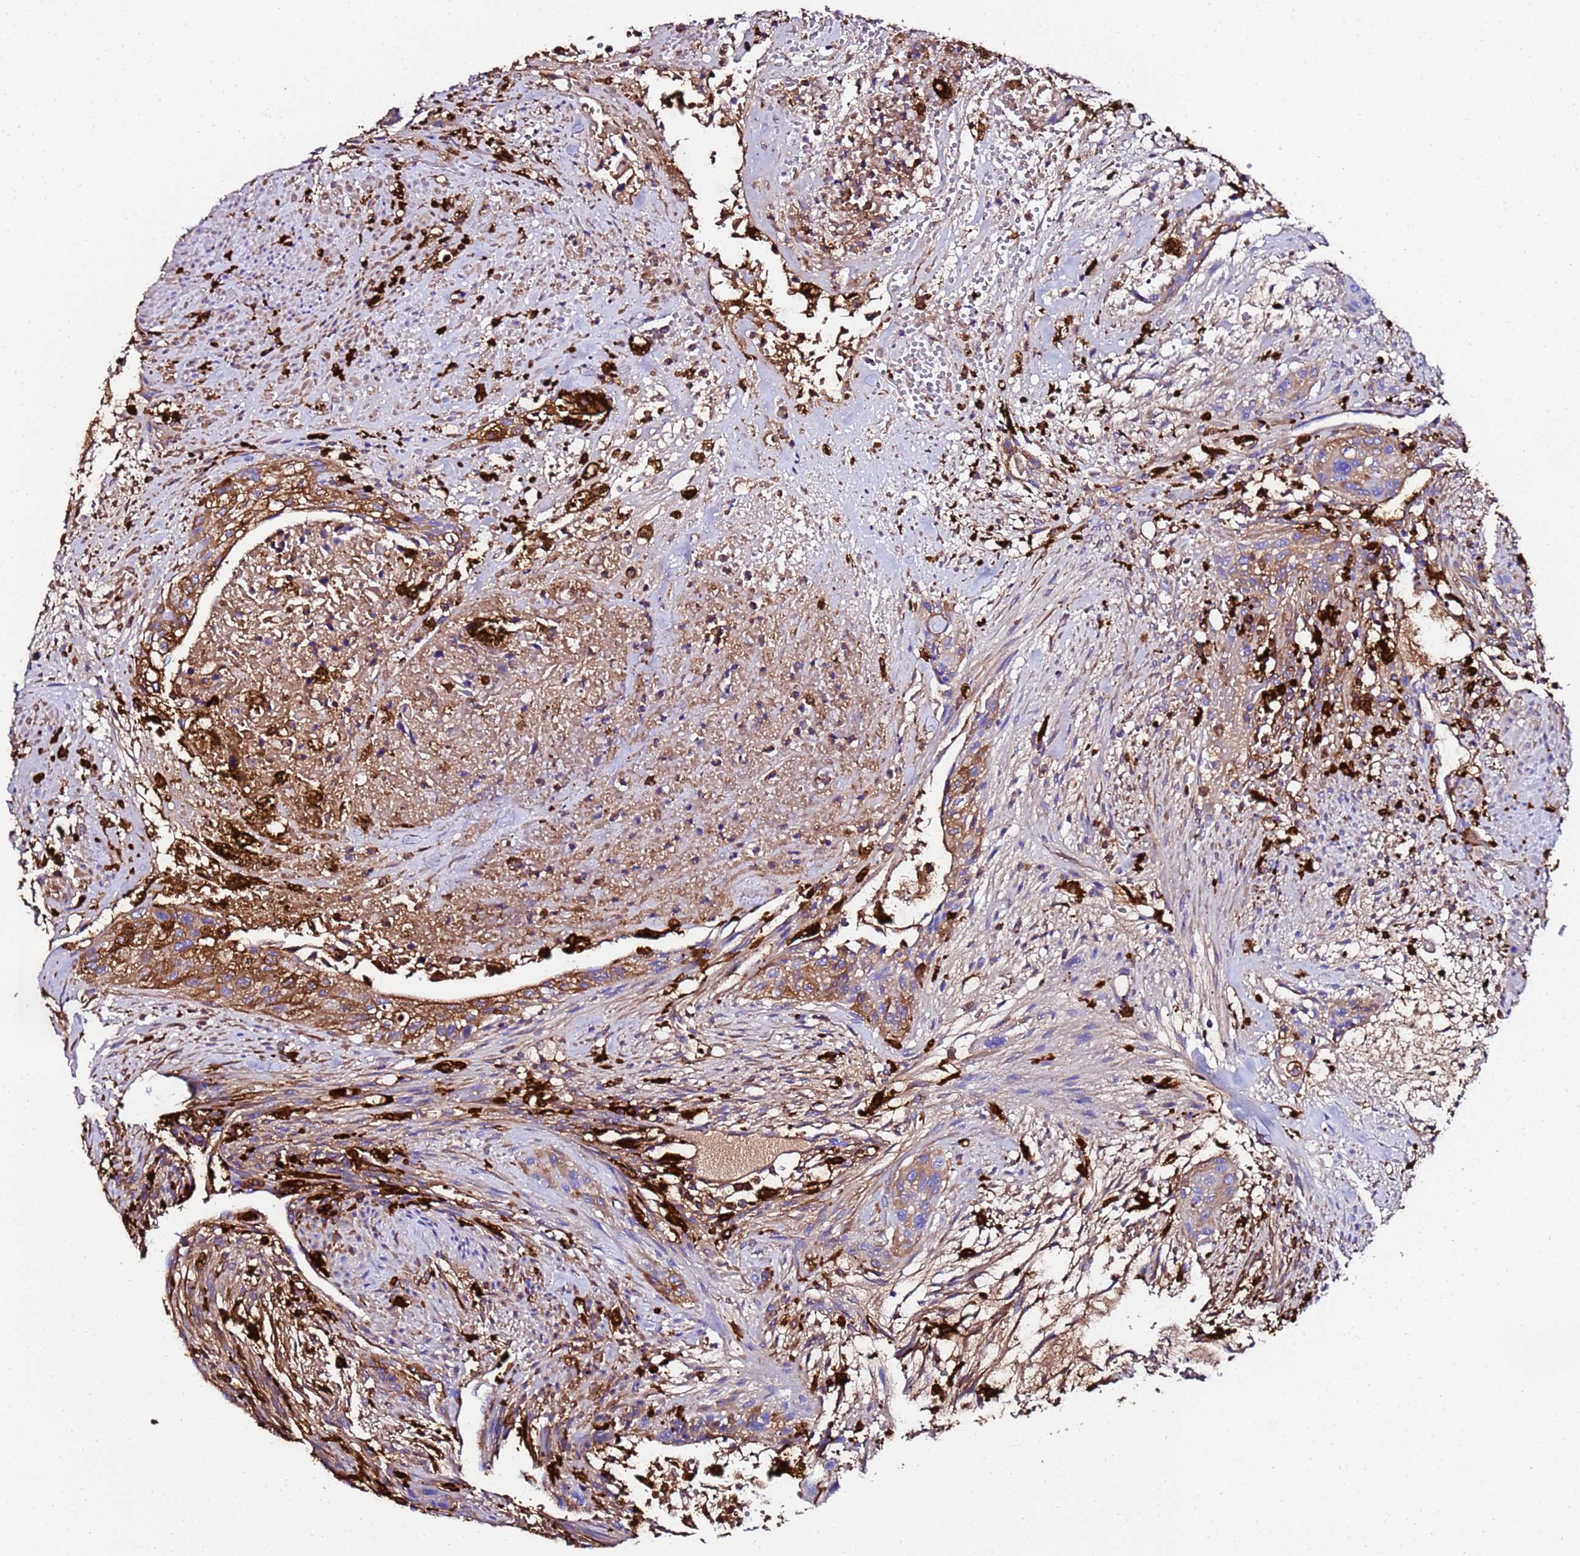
{"staining": {"intensity": "moderate", "quantity": "<25%", "location": "cytoplasmic/membranous"}, "tissue": "urothelial cancer", "cell_type": "Tumor cells", "image_type": "cancer", "snomed": [{"axis": "morphology", "description": "Urothelial carcinoma, High grade"}, {"axis": "topography", "description": "Urinary bladder"}], "caption": "High-grade urothelial carcinoma tissue exhibits moderate cytoplasmic/membranous positivity in about <25% of tumor cells, visualized by immunohistochemistry.", "gene": "FTL", "patient": {"sex": "male", "age": 35}}